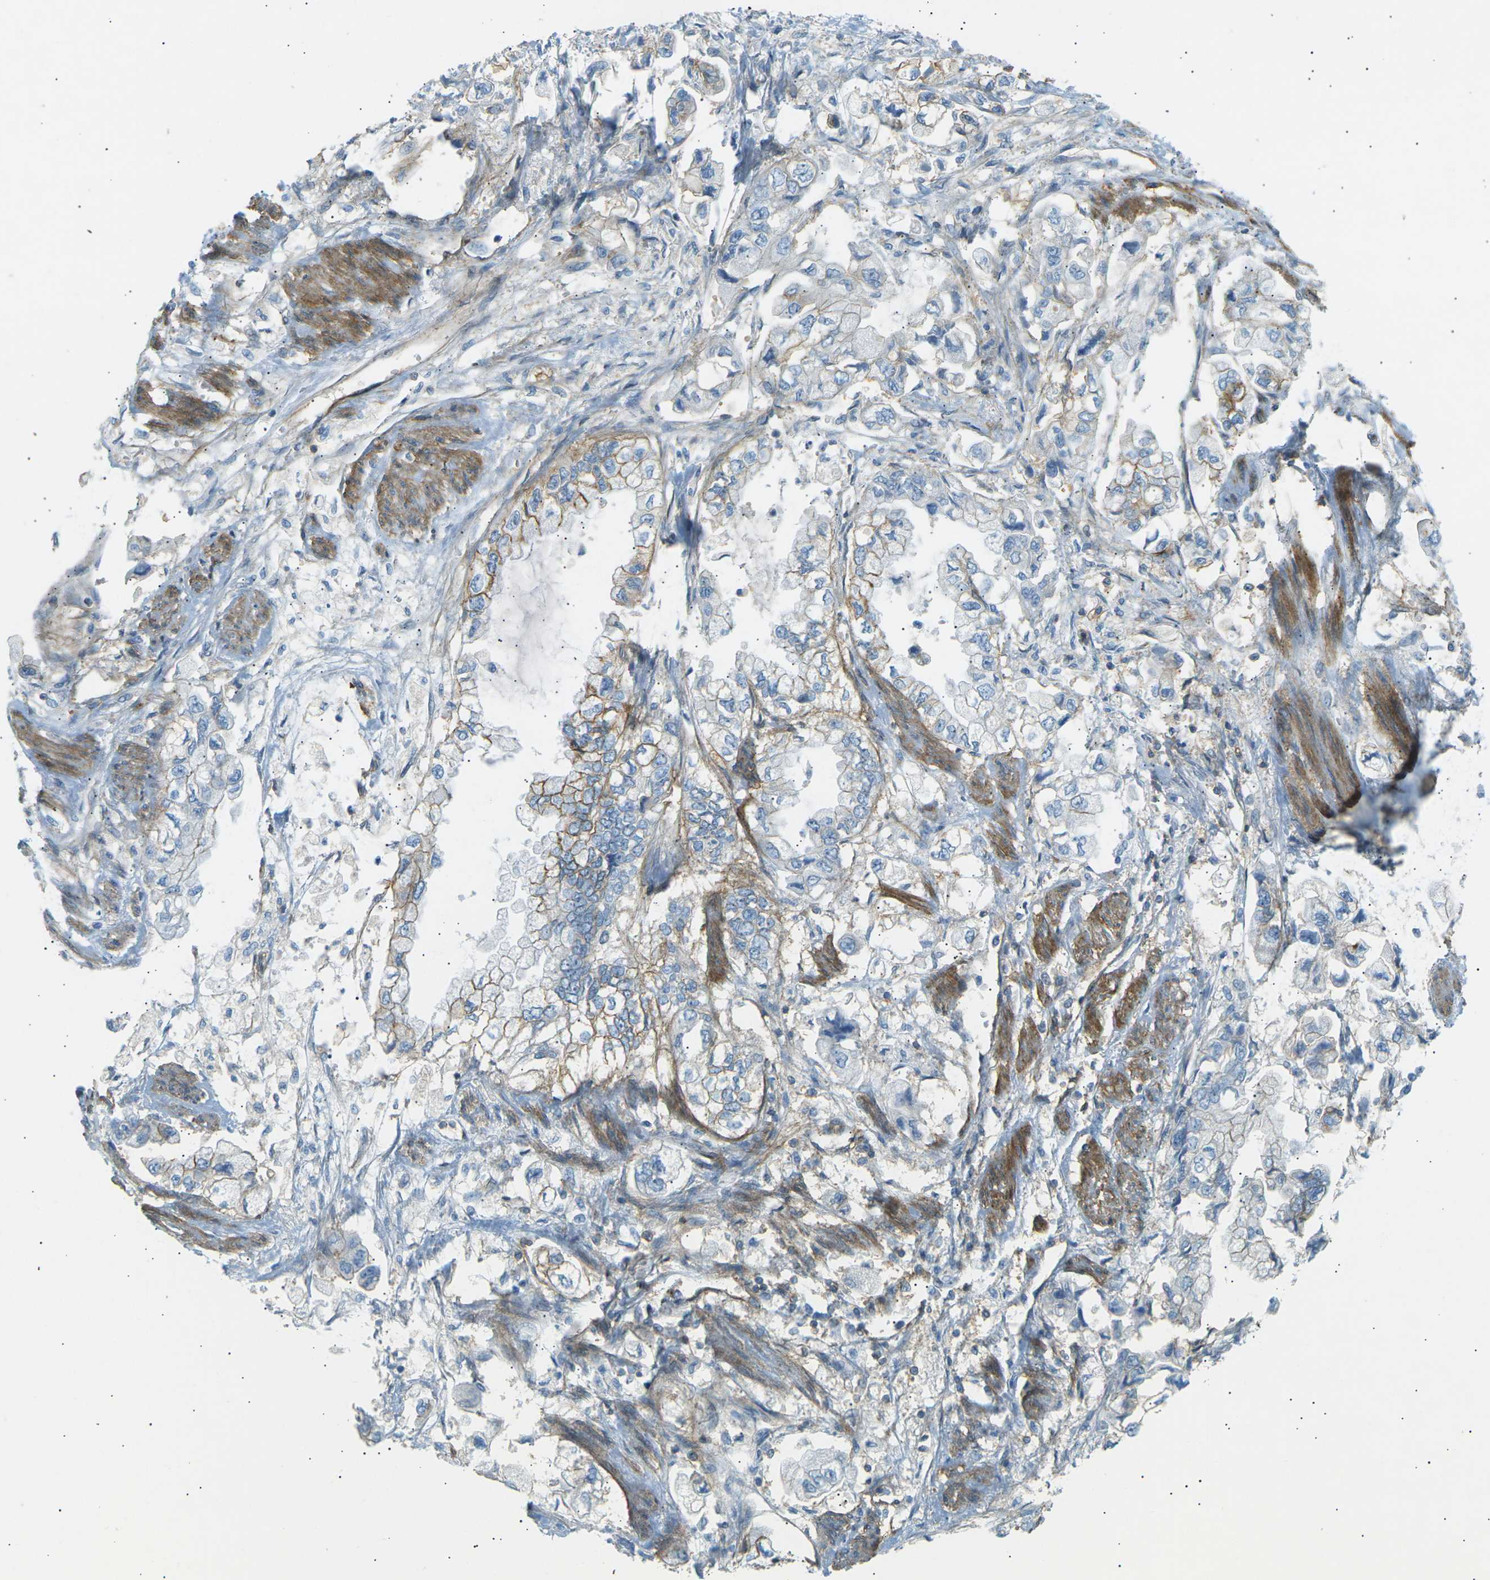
{"staining": {"intensity": "moderate", "quantity": "<25%", "location": "cytoplasmic/membranous"}, "tissue": "stomach cancer", "cell_type": "Tumor cells", "image_type": "cancer", "snomed": [{"axis": "morphology", "description": "Normal tissue, NOS"}, {"axis": "morphology", "description": "Adenocarcinoma, NOS"}, {"axis": "topography", "description": "Stomach"}], "caption": "This image demonstrates immunohistochemistry staining of stomach cancer, with low moderate cytoplasmic/membranous positivity in about <25% of tumor cells.", "gene": "ATP2B4", "patient": {"sex": "male", "age": 62}}